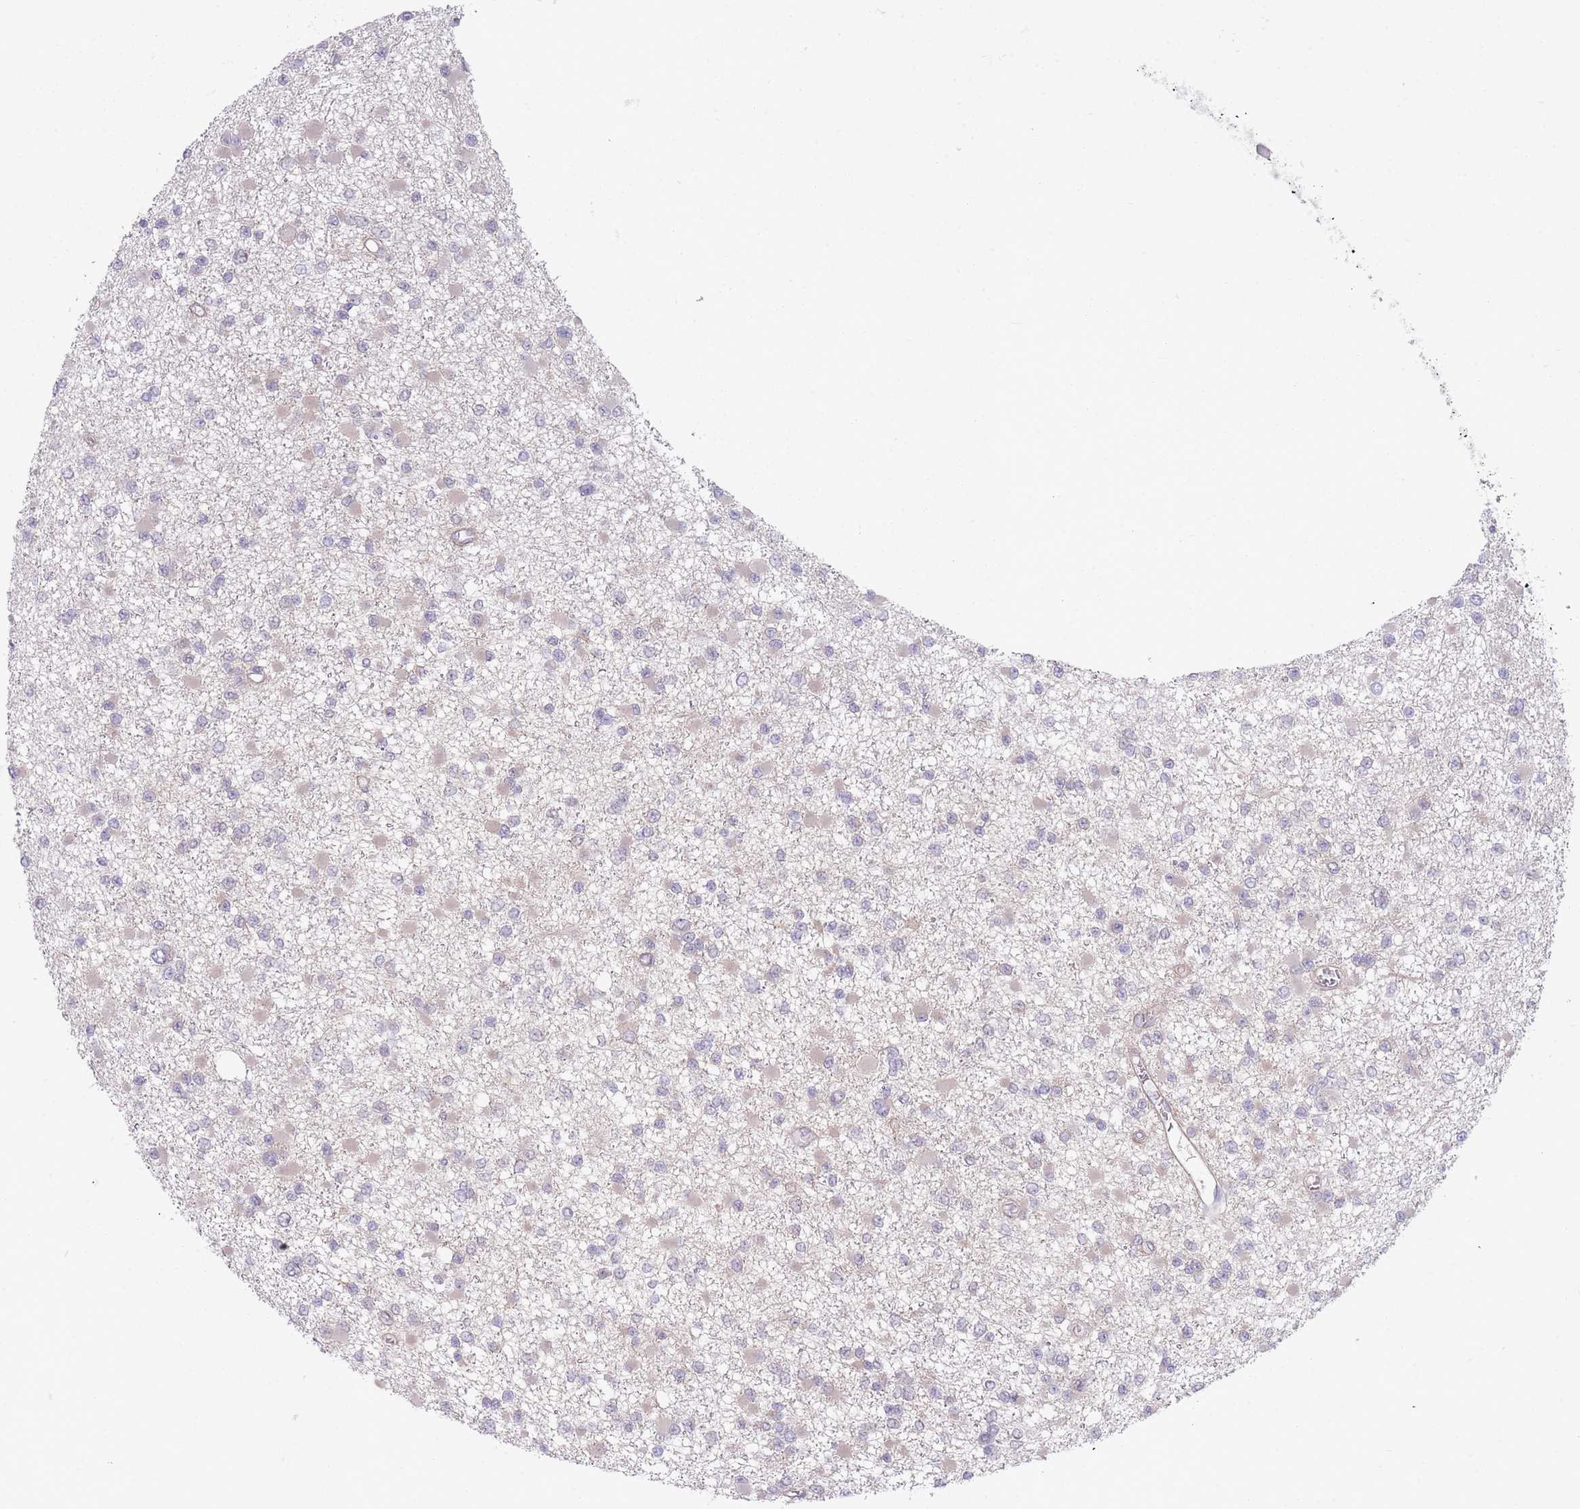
{"staining": {"intensity": "negative", "quantity": "none", "location": "none"}, "tissue": "glioma", "cell_type": "Tumor cells", "image_type": "cancer", "snomed": [{"axis": "morphology", "description": "Glioma, malignant, Low grade"}, {"axis": "topography", "description": "Brain"}], "caption": "An image of human glioma is negative for staining in tumor cells.", "gene": "VRK2", "patient": {"sex": "female", "age": 22}}